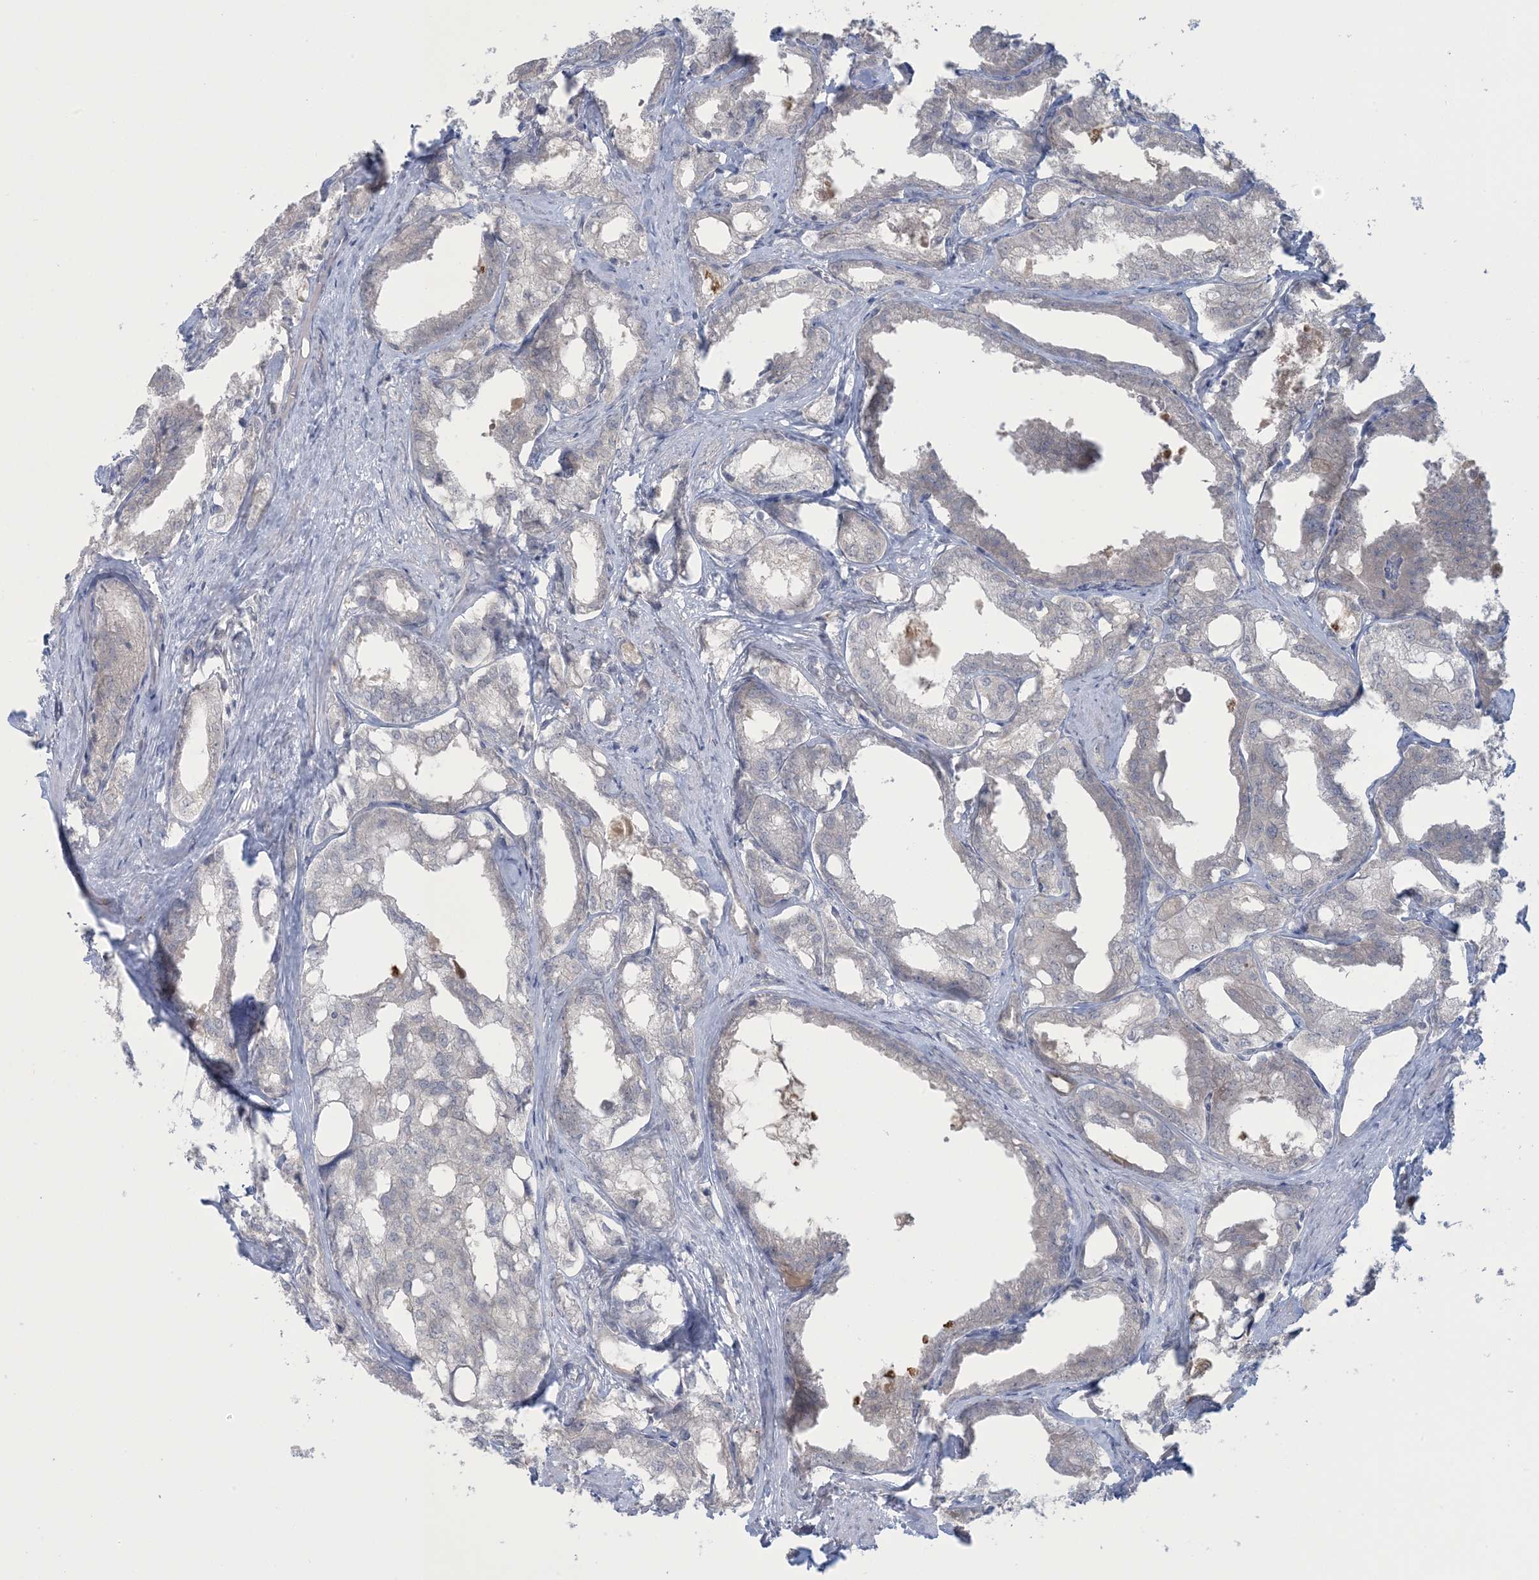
{"staining": {"intensity": "negative", "quantity": "none", "location": "none"}, "tissue": "prostate cancer", "cell_type": "Tumor cells", "image_type": "cancer", "snomed": [{"axis": "morphology", "description": "Adenocarcinoma, High grade"}, {"axis": "topography", "description": "Prostate"}], "caption": "Tumor cells are negative for protein expression in human prostate high-grade adenocarcinoma.", "gene": "NRBP2", "patient": {"sex": "male", "age": 50}}